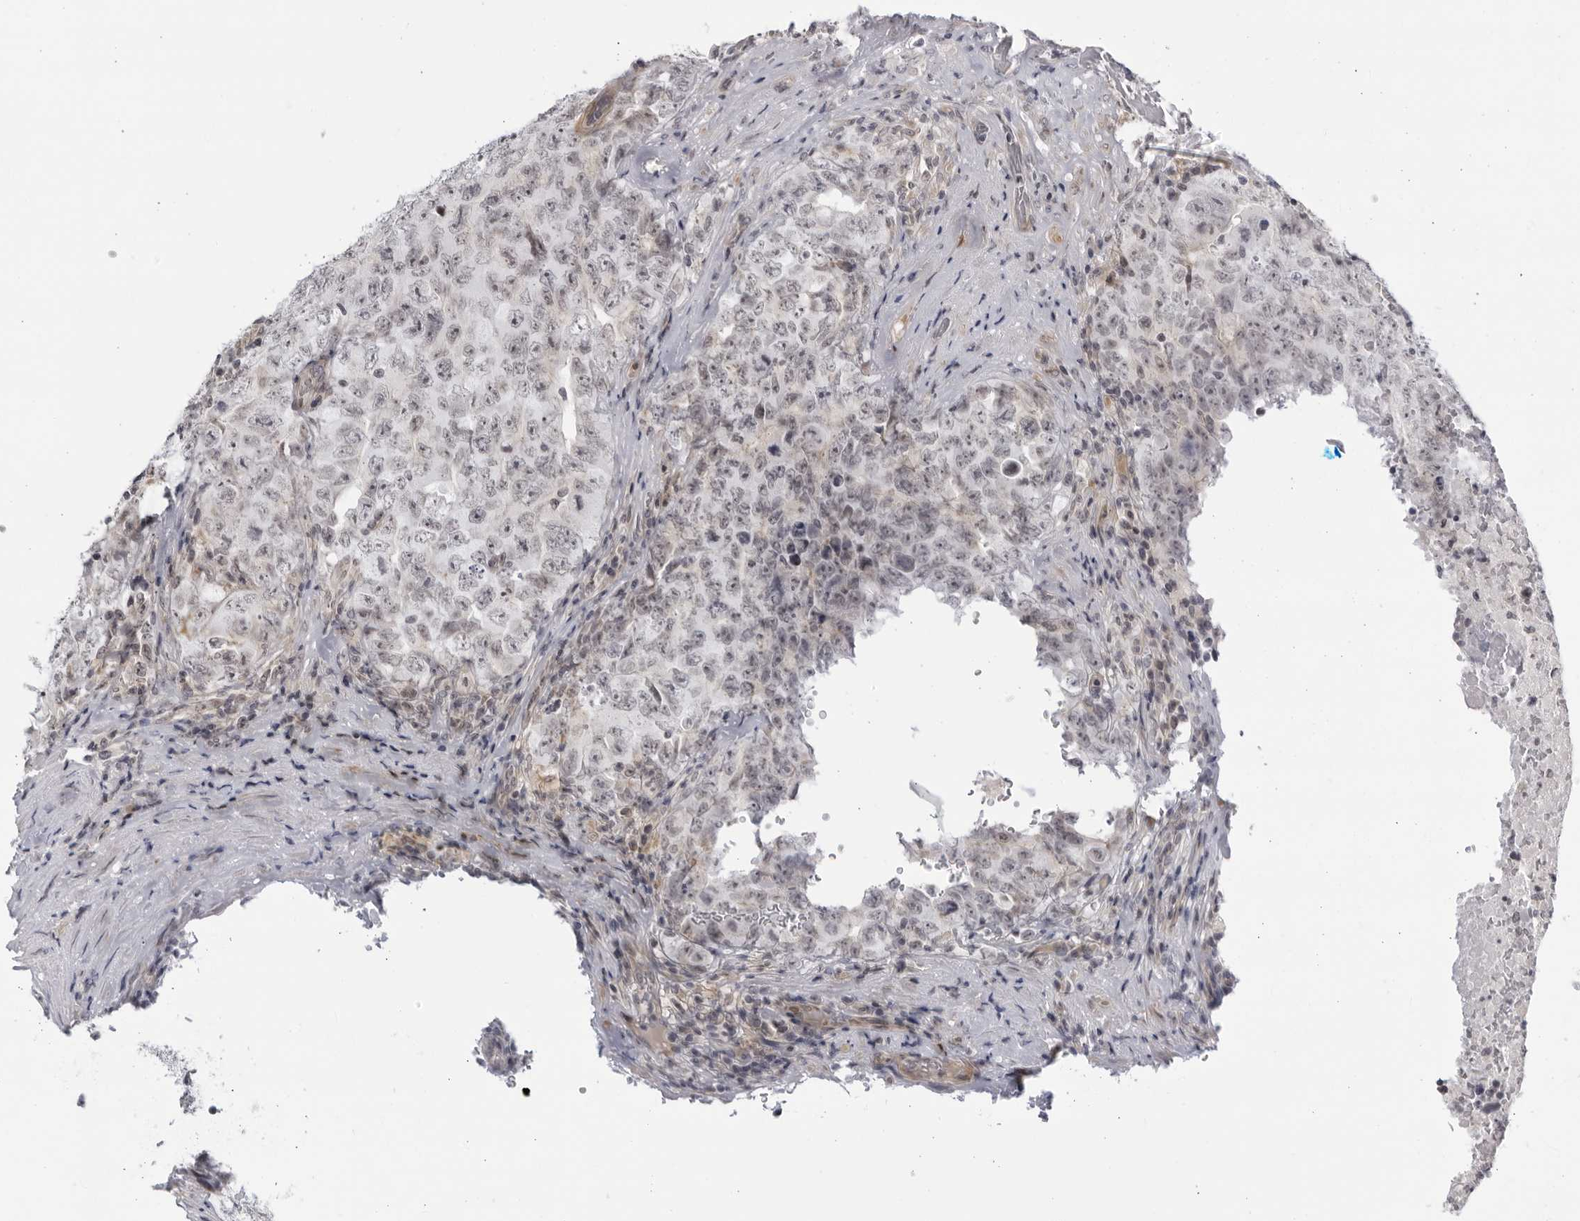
{"staining": {"intensity": "negative", "quantity": "none", "location": "none"}, "tissue": "testis cancer", "cell_type": "Tumor cells", "image_type": "cancer", "snomed": [{"axis": "morphology", "description": "Carcinoma, Embryonal, NOS"}, {"axis": "topography", "description": "Testis"}], "caption": "DAB immunohistochemical staining of human testis cancer shows no significant staining in tumor cells. Brightfield microscopy of IHC stained with DAB (3,3'-diaminobenzidine) (brown) and hematoxylin (blue), captured at high magnification.", "gene": "CNBD1", "patient": {"sex": "male", "age": 26}}